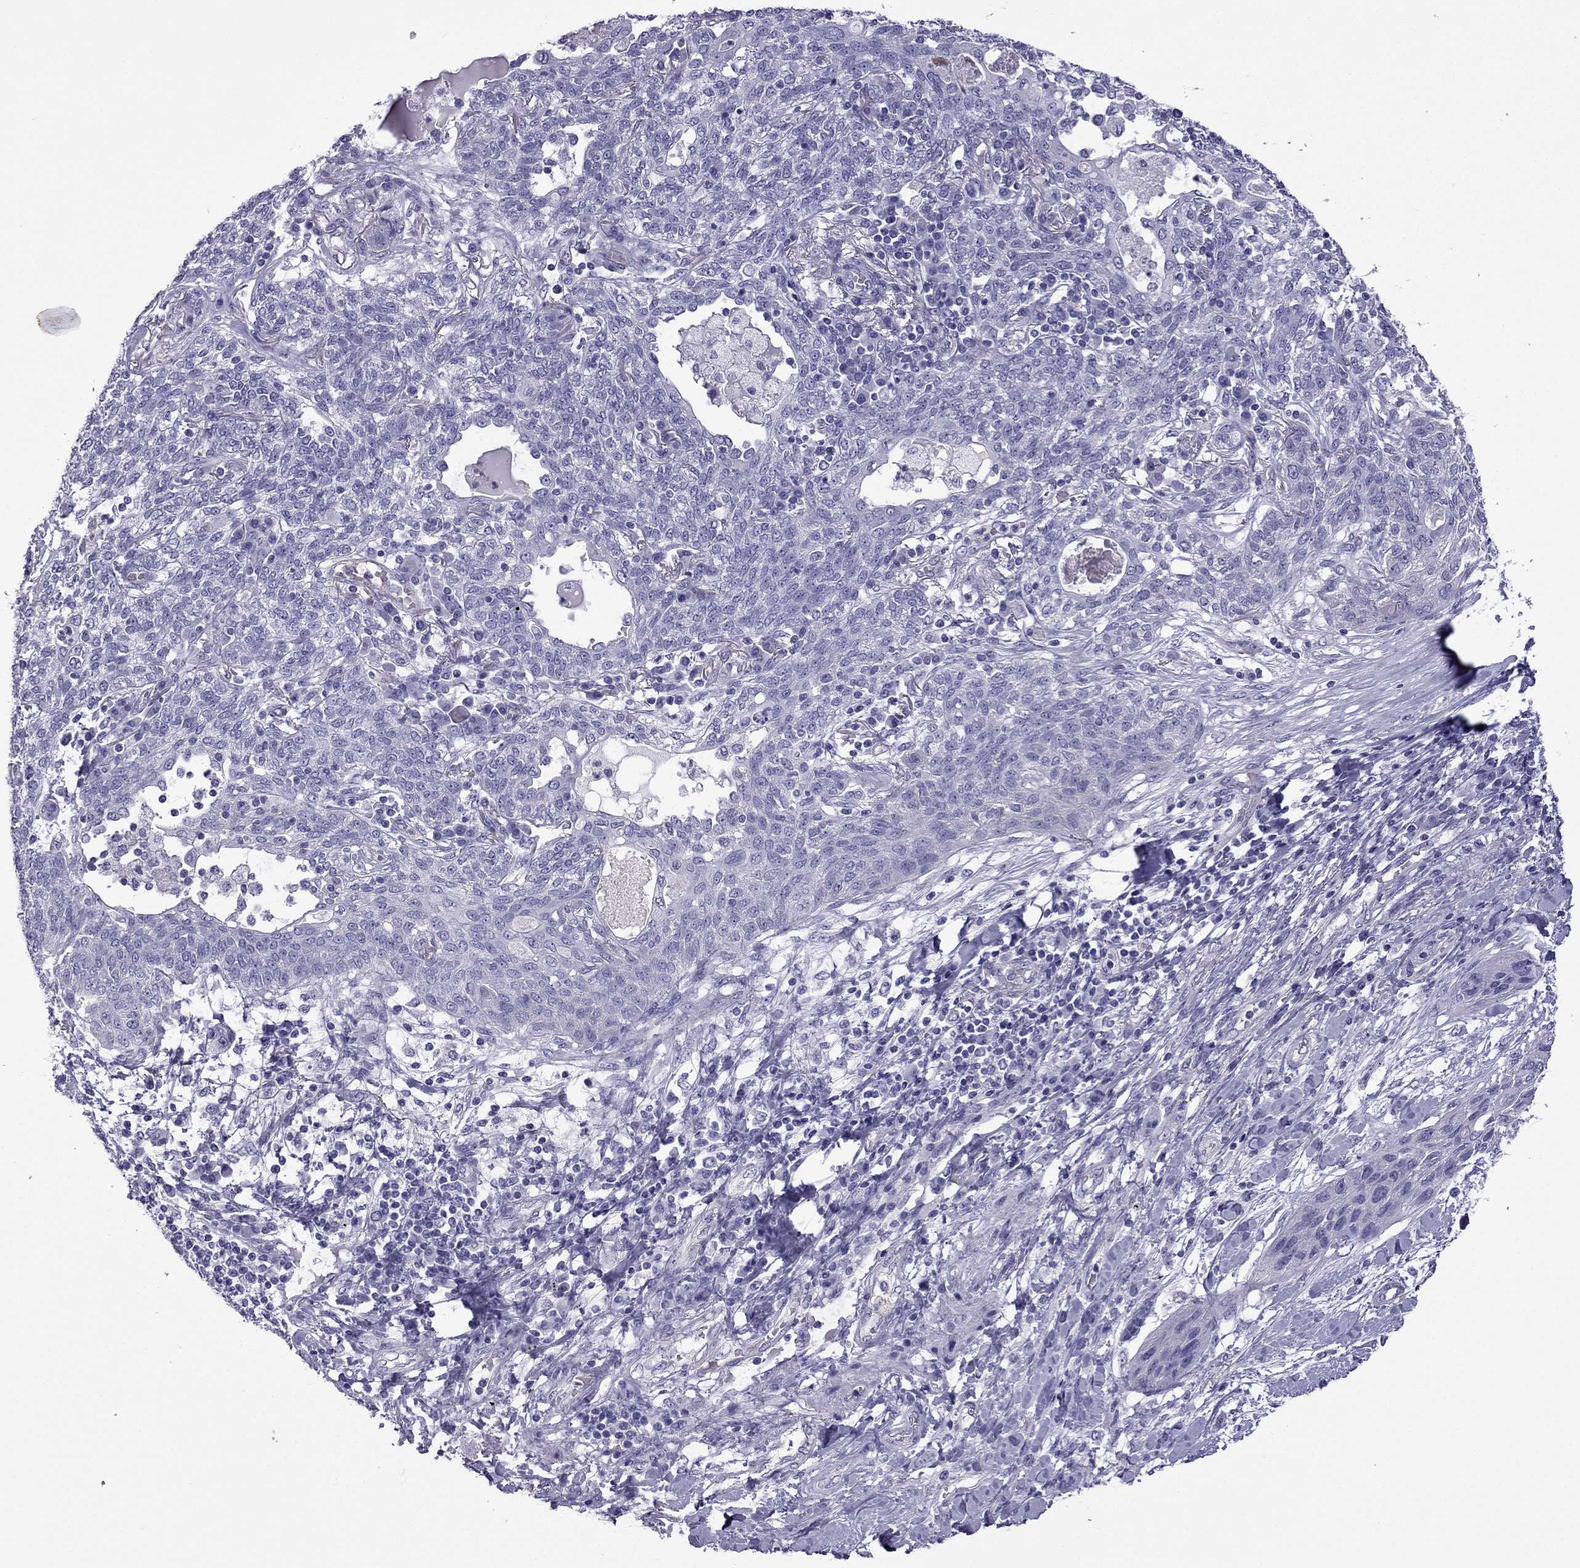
{"staining": {"intensity": "negative", "quantity": "none", "location": "none"}, "tissue": "lung cancer", "cell_type": "Tumor cells", "image_type": "cancer", "snomed": [{"axis": "morphology", "description": "Squamous cell carcinoma, NOS"}, {"axis": "topography", "description": "Lung"}], "caption": "DAB (3,3'-diaminobenzidine) immunohistochemical staining of human lung cancer (squamous cell carcinoma) reveals no significant positivity in tumor cells. (Brightfield microscopy of DAB (3,3'-diaminobenzidine) immunohistochemistry at high magnification).", "gene": "GJA8", "patient": {"sex": "female", "age": 70}}